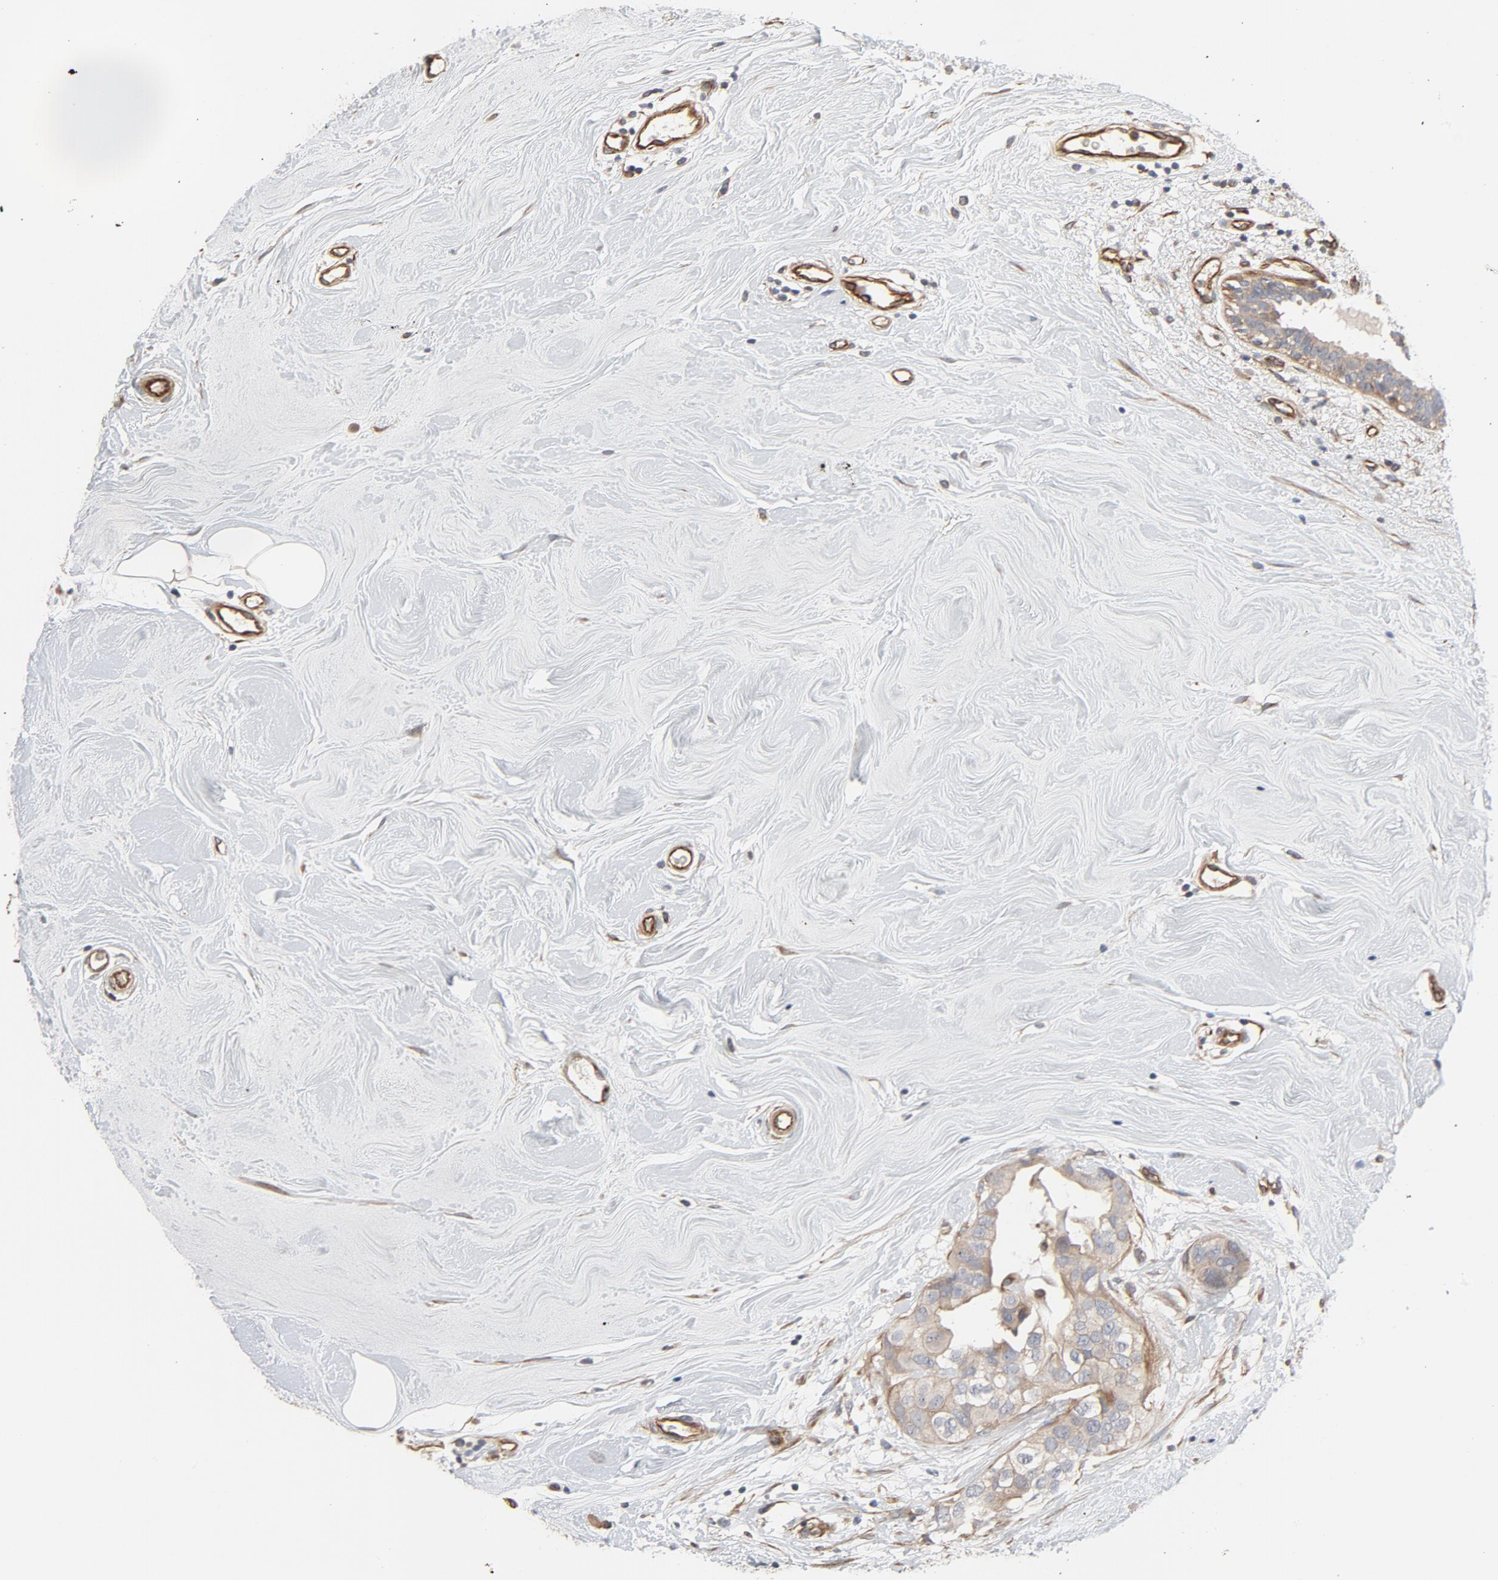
{"staining": {"intensity": "moderate", "quantity": ">75%", "location": "cytoplasmic/membranous"}, "tissue": "breast cancer", "cell_type": "Tumor cells", "image_type": "cancer", "snomed": [{"axis": "morphology", "description": "Duct carcinoma"}, {"axis": "topography", "description": "Breast"}], "caption": "Breast cancer stained with DAB immunohistochemistry (IHC) demonstrates medium levels of moderate cytoplasmic/membranous positivity in approximately >75% of tumor cells.", "gene": "TRIOBP", "patient": {"sex": "female", "age": 40}}